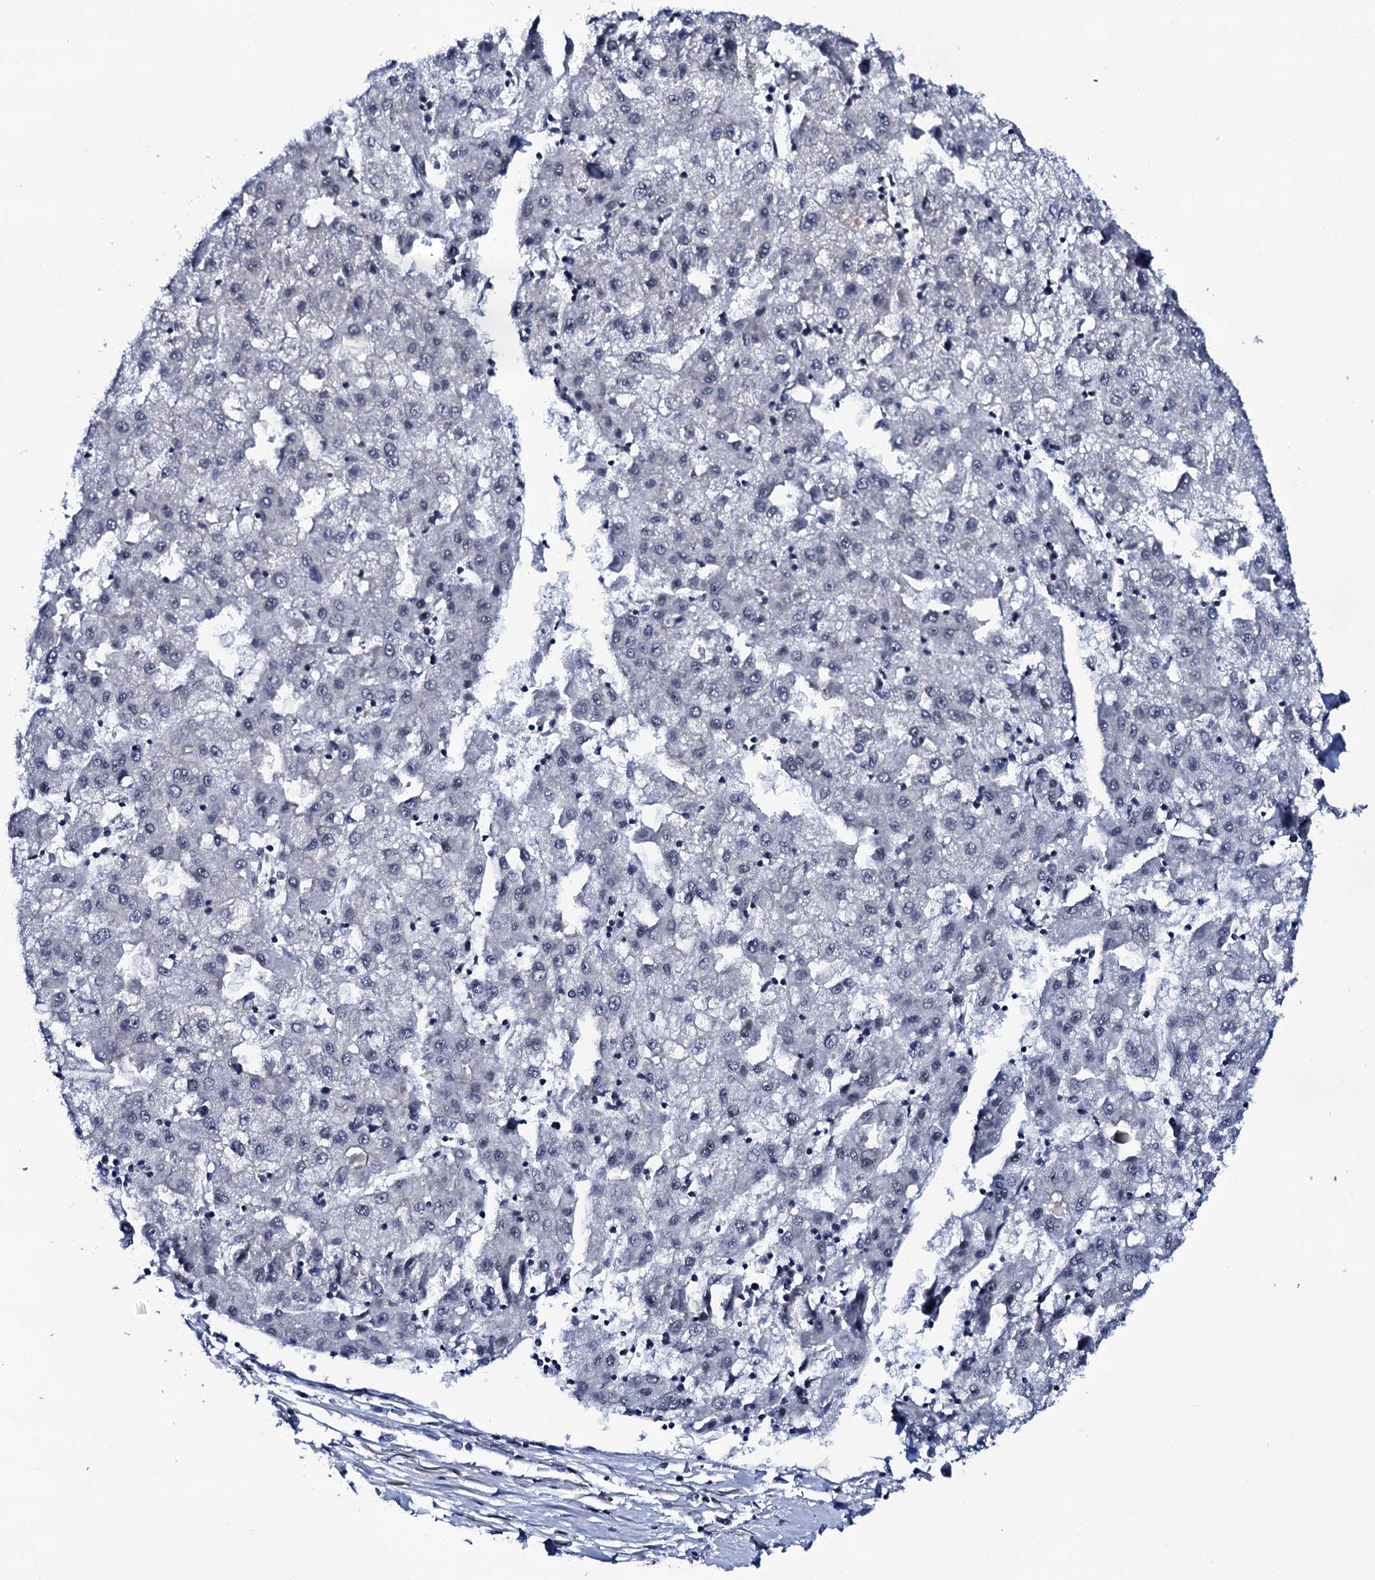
{"staining": {"intensity": "negative", "quantity": "none", "location": "none"}, "tissue": "liver cancer", "cell_type": "Tumor cells", "image_type": "cancer", "snomed": [{"axis": "morphology", "description": "Carcinoma, Hepatocellular, NOS"}, {"axis": "topography", "description": "Liver"}], "caption": "Immunohistochemistry (IHC) micrograph of neoplastic tissue: liver hepatocellular carcinoma stained with DAB exhibits no significant protein expression in tumor cells.", "gene": "CWC15", "patient": {"sex": "male", "age": 72}}